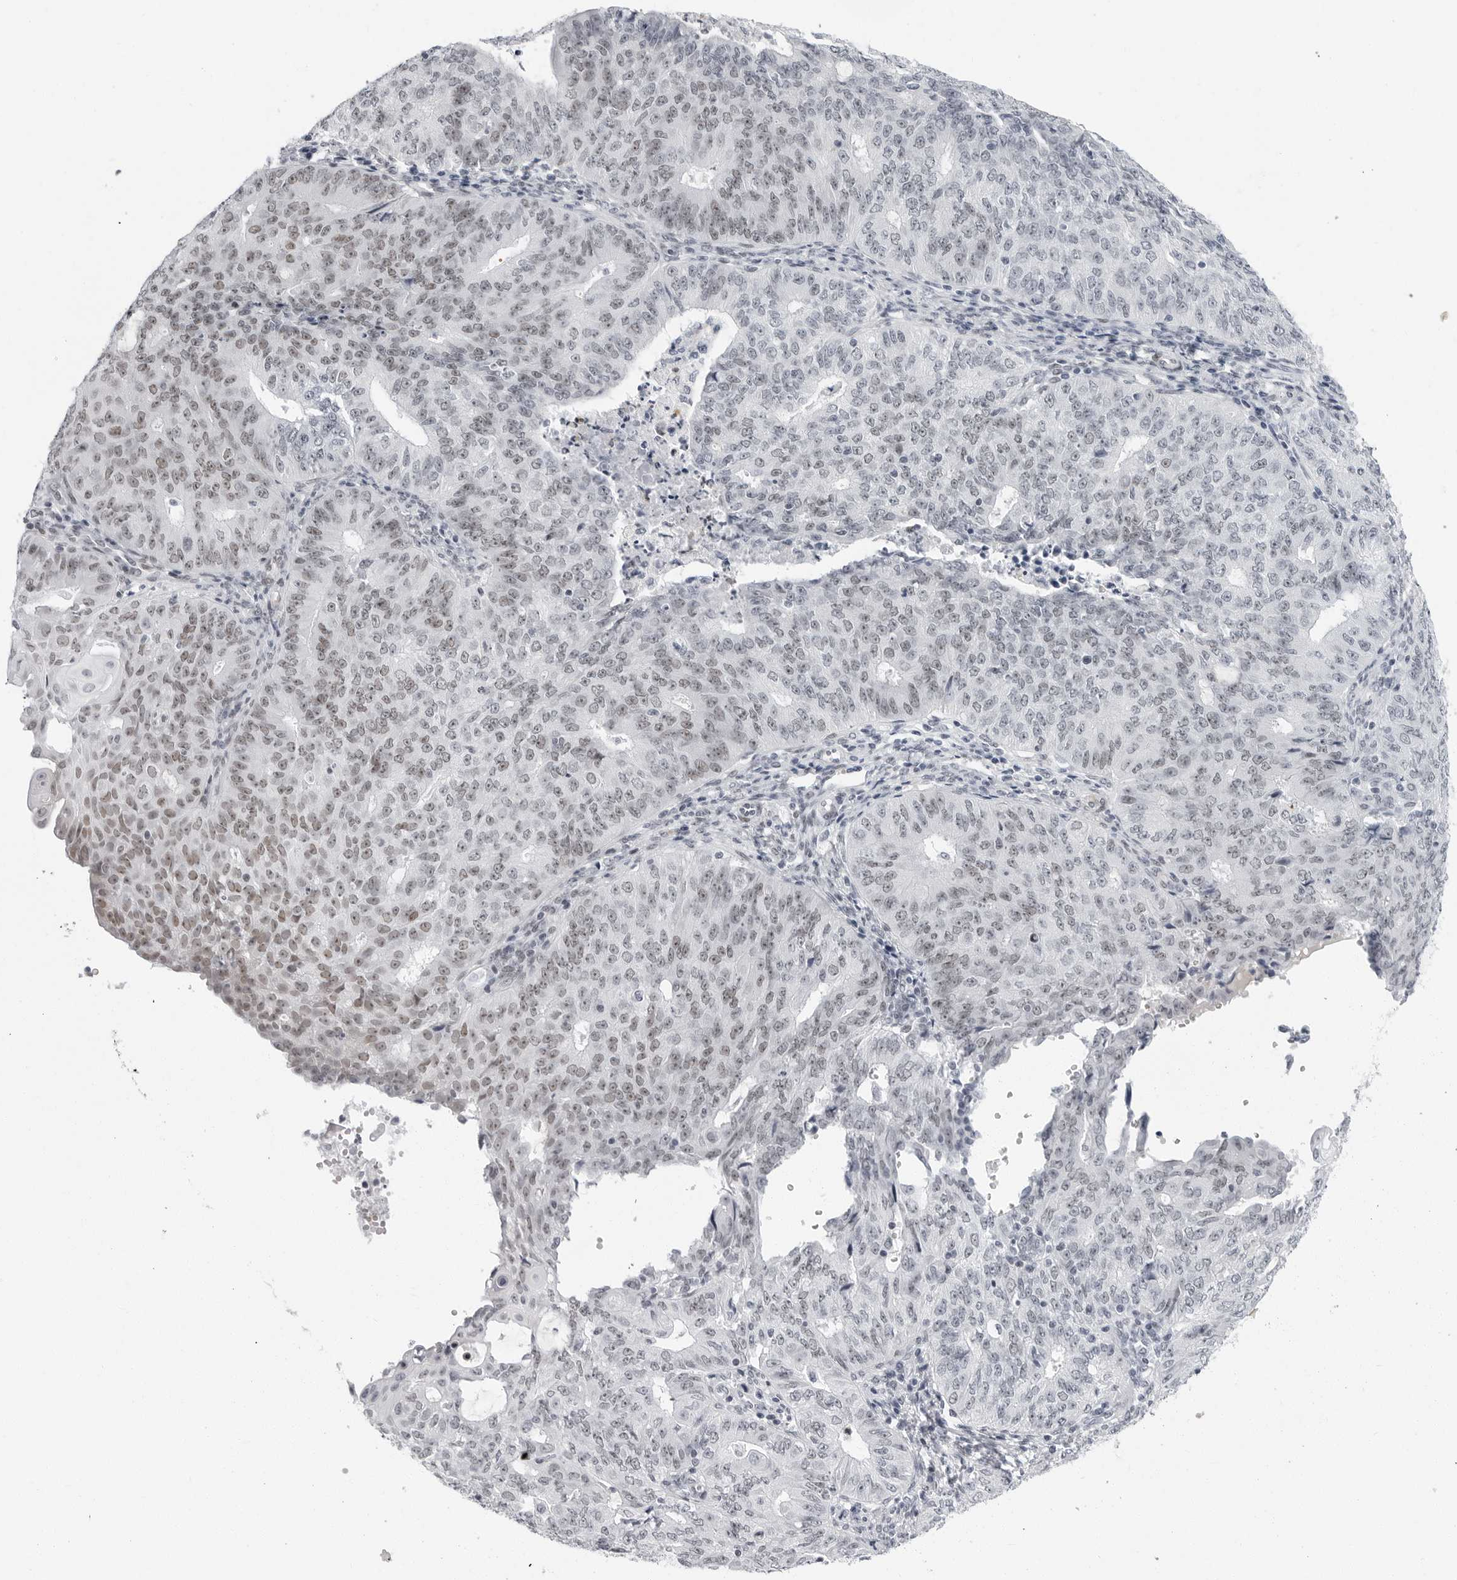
{"staining": {"intensity": "weak", "quantity": ">75%", "location": "nuclear"}, "tissue": "endometrial cancer", "cell_type": "Tumor cells", "image_type": "cancer", "snomed": [{"axis": "morphology", "description": "Adenocarcinoma, NOS"}, {"axis": "topography", "description": "Endometrium"}], "caption": "DAB immunohistochemical staining of adenocarcinoma (endometrial) exhibits weak nuclear protein expression in approximately >75% of tumor cells.", "gene": "VEZF1", "patient": {"sex": "female", "age": 32}}